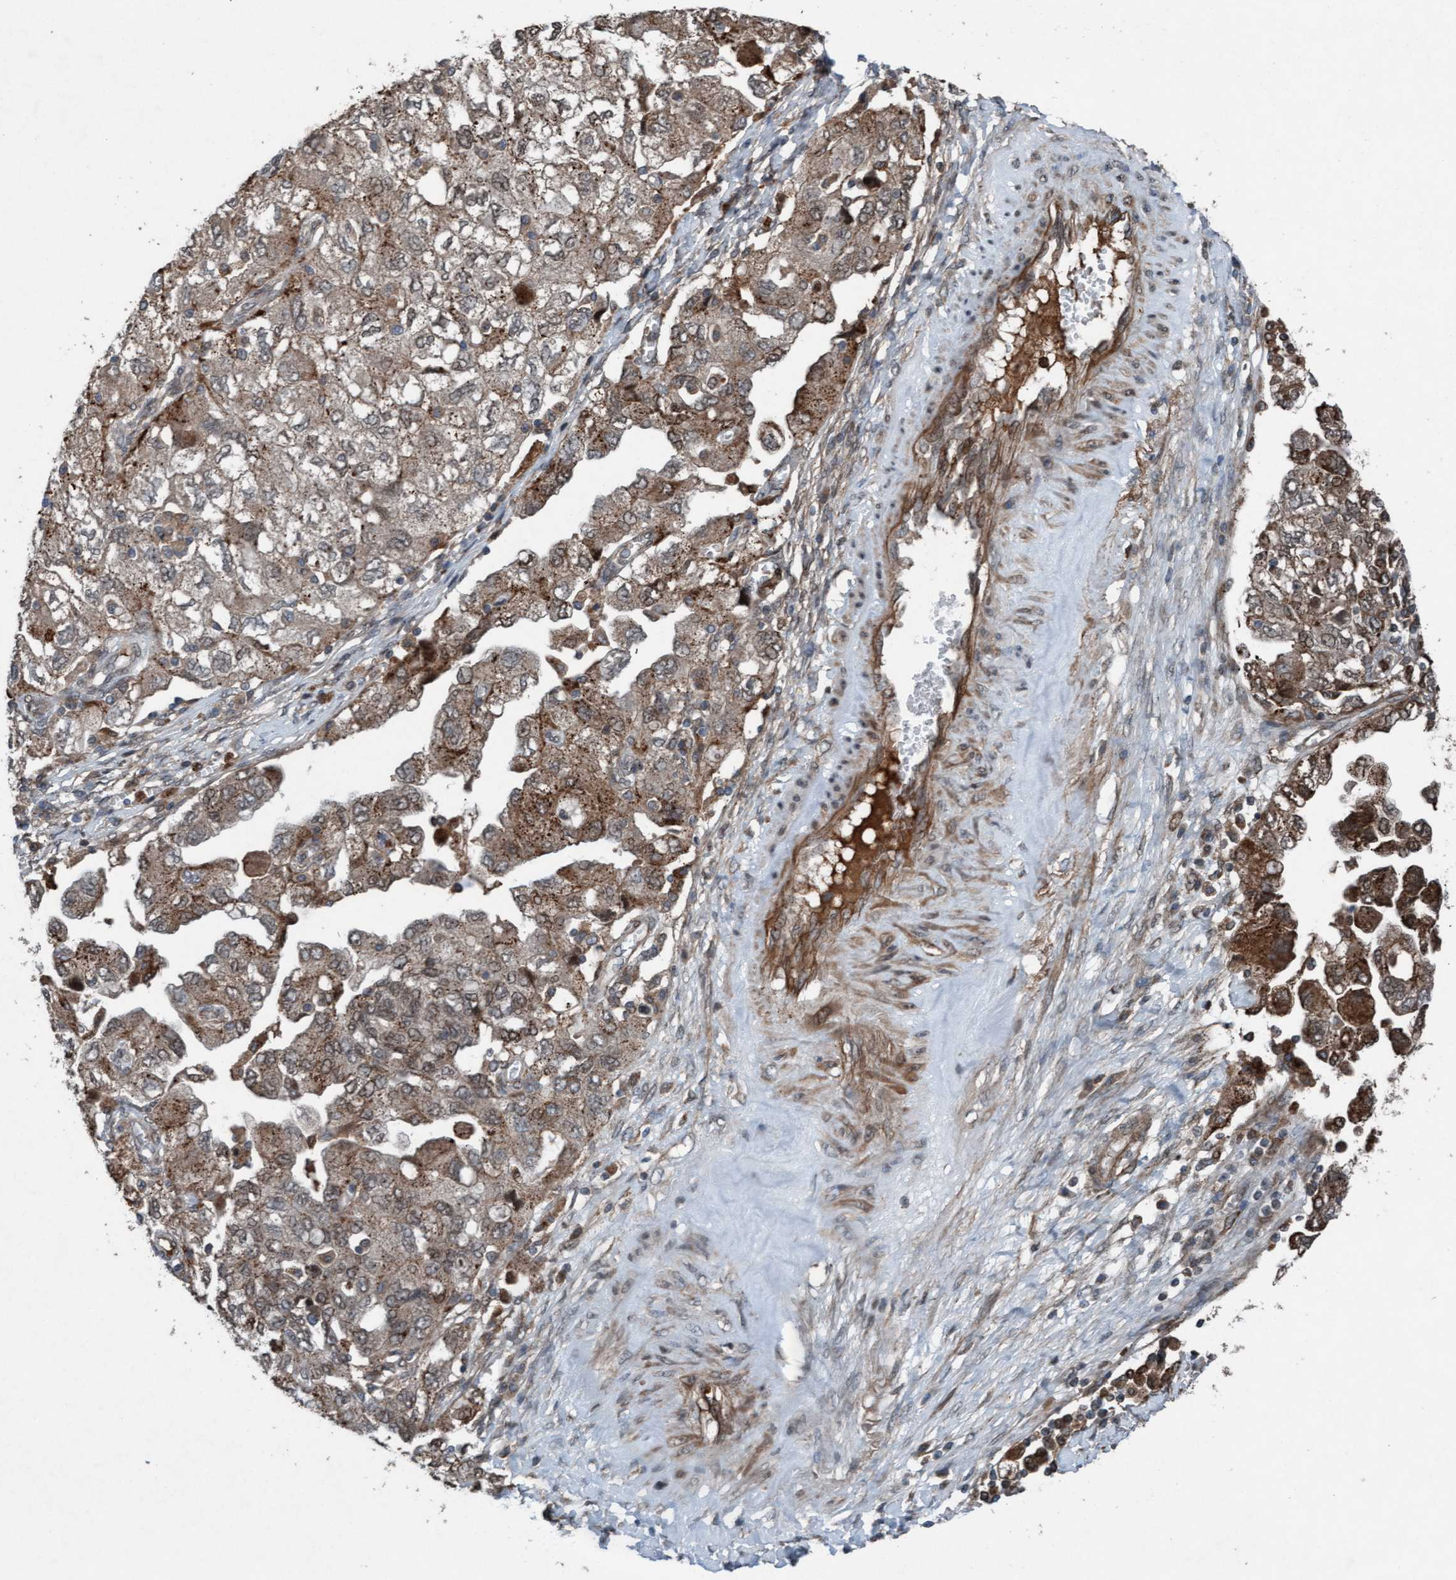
{"staining": {"intensity": "moderate", "quantity": "25%-75%", "location": "cytoplasmic/membranous,nuclear"}, "tissue": "ovarian cancer", "cell_type": "Tumor cells", "image_type": "cancer", "snomed": [{"axis": "morphology", "description": "Carcinoma, NOS"}, {"axis": "morphology", "description": "Cystadenocarcinoma, serous, NOS"}, {"axis": "topography", "description": "Ovary"}], "caption": "An immunohistochemistry (IHC) micrograph of tumor tissue is shown. Protein staining in brown labels moderate cytoplasmic/membranous and nuclear positivity in ovarian serous cystadenocarcinoma within tumor cells.", "gene": "PLXNB2", "patient": {"sex": "female", "age": 69}}